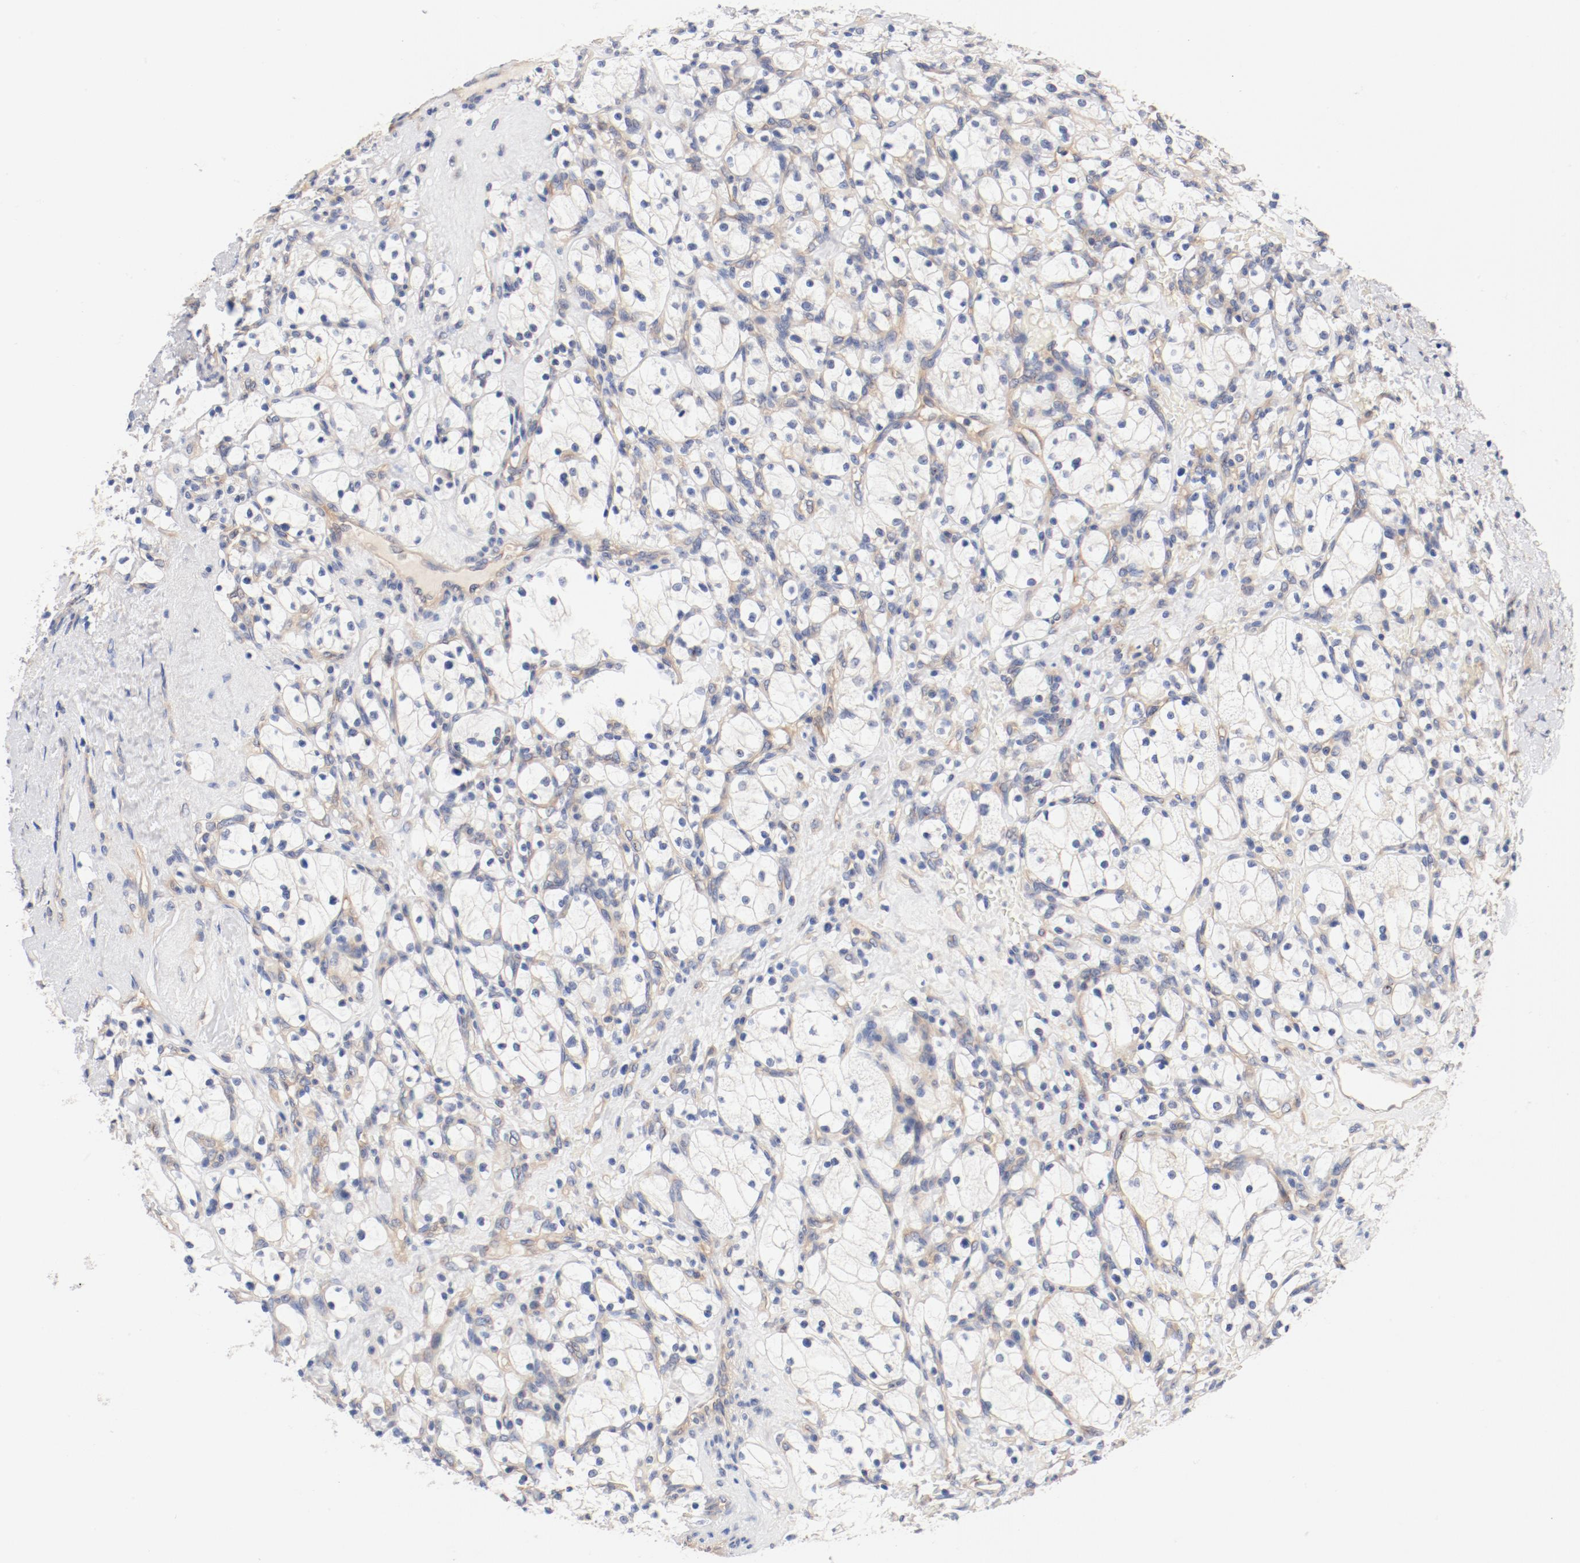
{"staining": {"intensity": "negative", "quantity": "none", "location": "none"}, "tissue": "renal cancer", "cell_type": "Tumor cells", "image_type": "cancer", "snomed": [{"axis": "morphology", "description": "Adenocarcinoma, NOS"}, {"axis": "topography", "description": "Kidney"}], "caption": "IHC micrograph of renal cancer (adenocarcinoma) stained for a protein (brown), which shows no expression in tumor cells.", "gene": "DYNC1H1", "patient": {"sex": "female", "age": 83}}